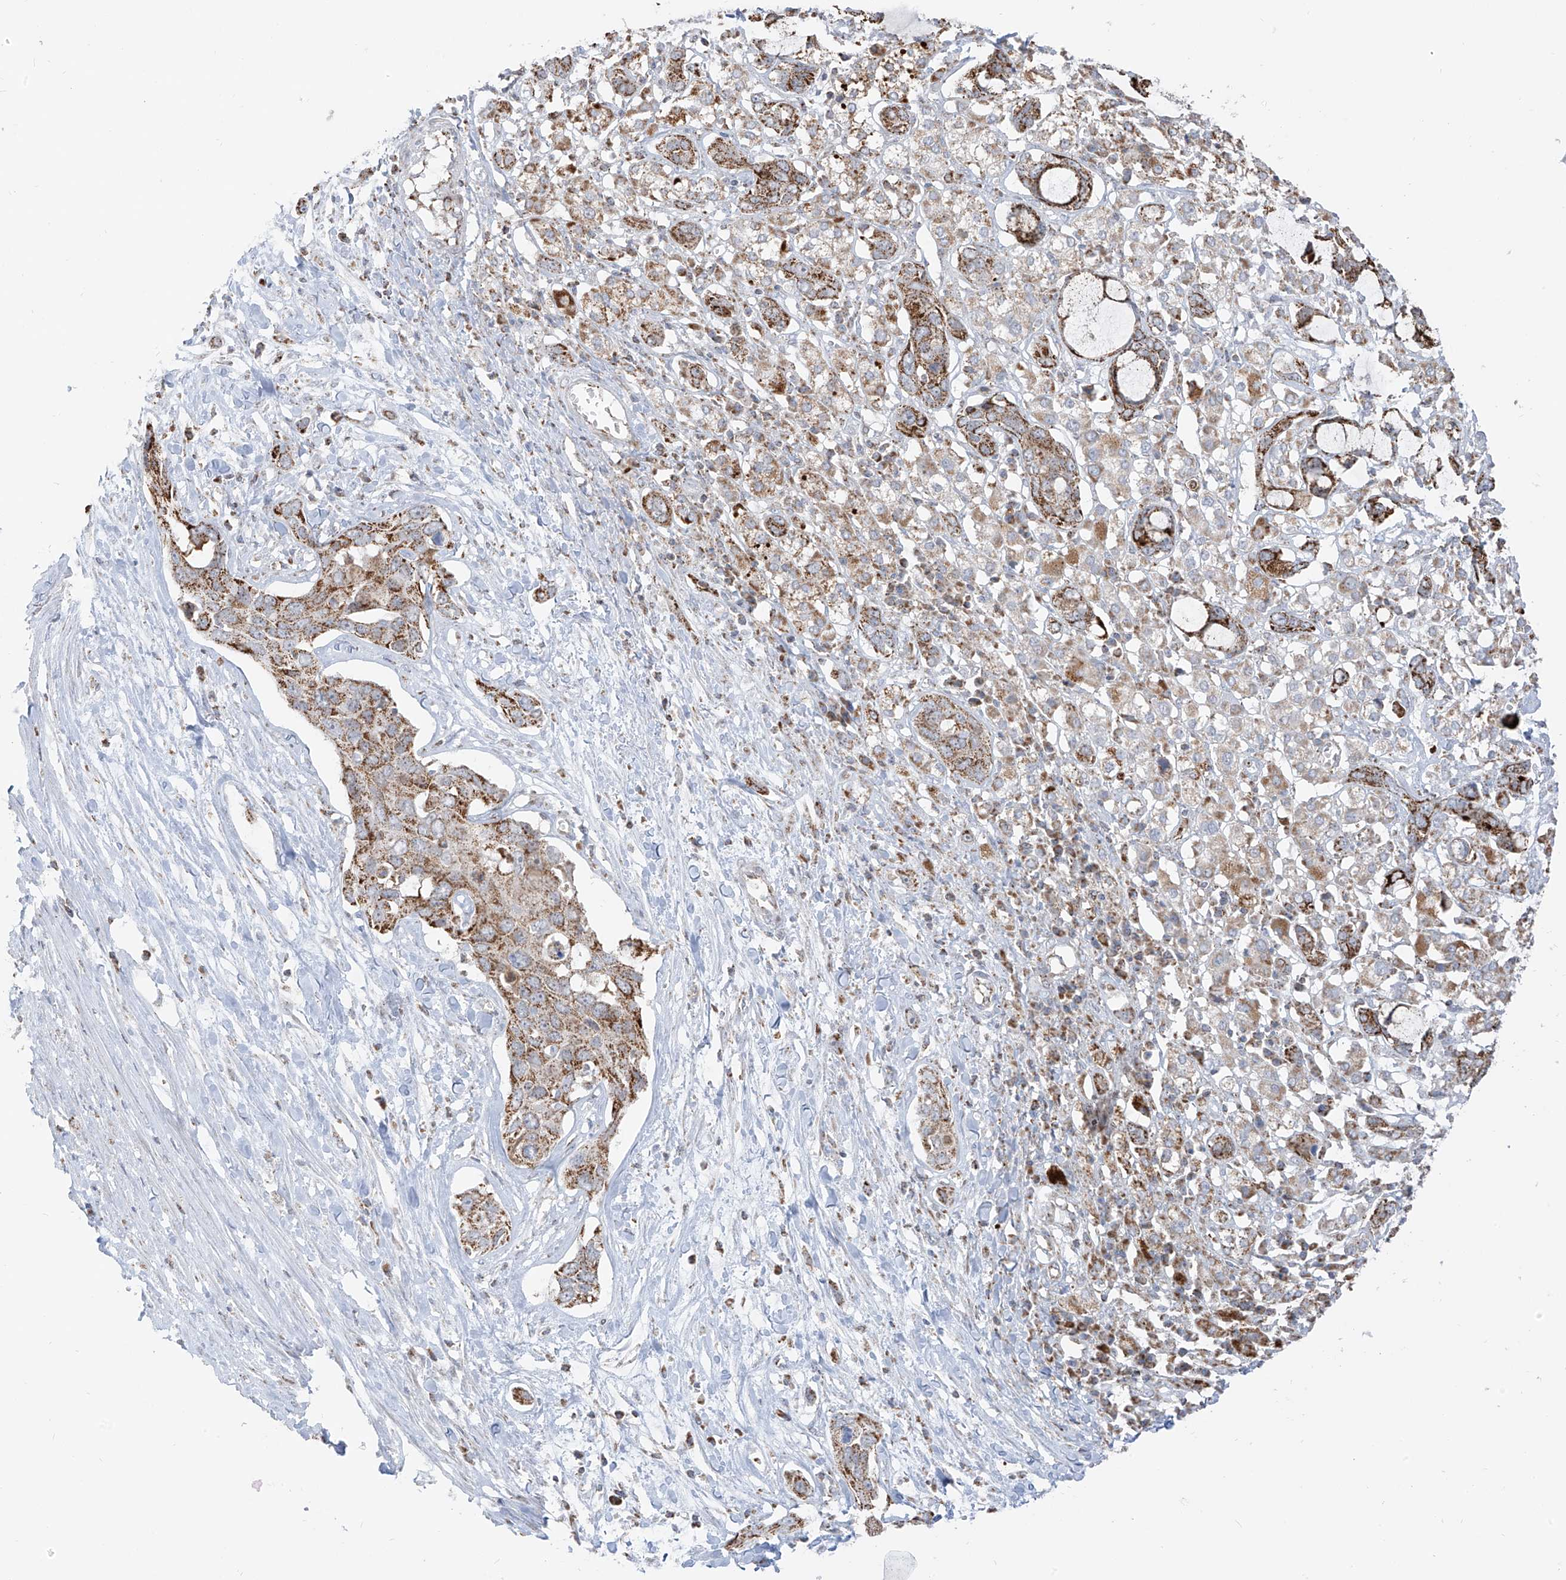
{"staining": {"intensity": "moderate", "quantity": ">75%", "location": "cytoplasmic/membranous"}, "tissue": "pancreatic cancer", "cell_type": "Tumor cells", "image_type": "cancer", "snomed": [{"axis": "morphology", "description": "Adenocarcinoma, NOS"}, {"axis": "topography", "description": "Pancreas"}], "caption": "Protein staining of pancreatic adenocarcinoma tissue exhibits moderate cytoplasmic/membranous expression in approximately >75% of tumor cells. (DAB (3,3'-diaminobenzidine) = brown stain, brightfield microscopy at high magnification).", "gene": "ETHE1", "patient": {"sex": "female", "age": 60}}